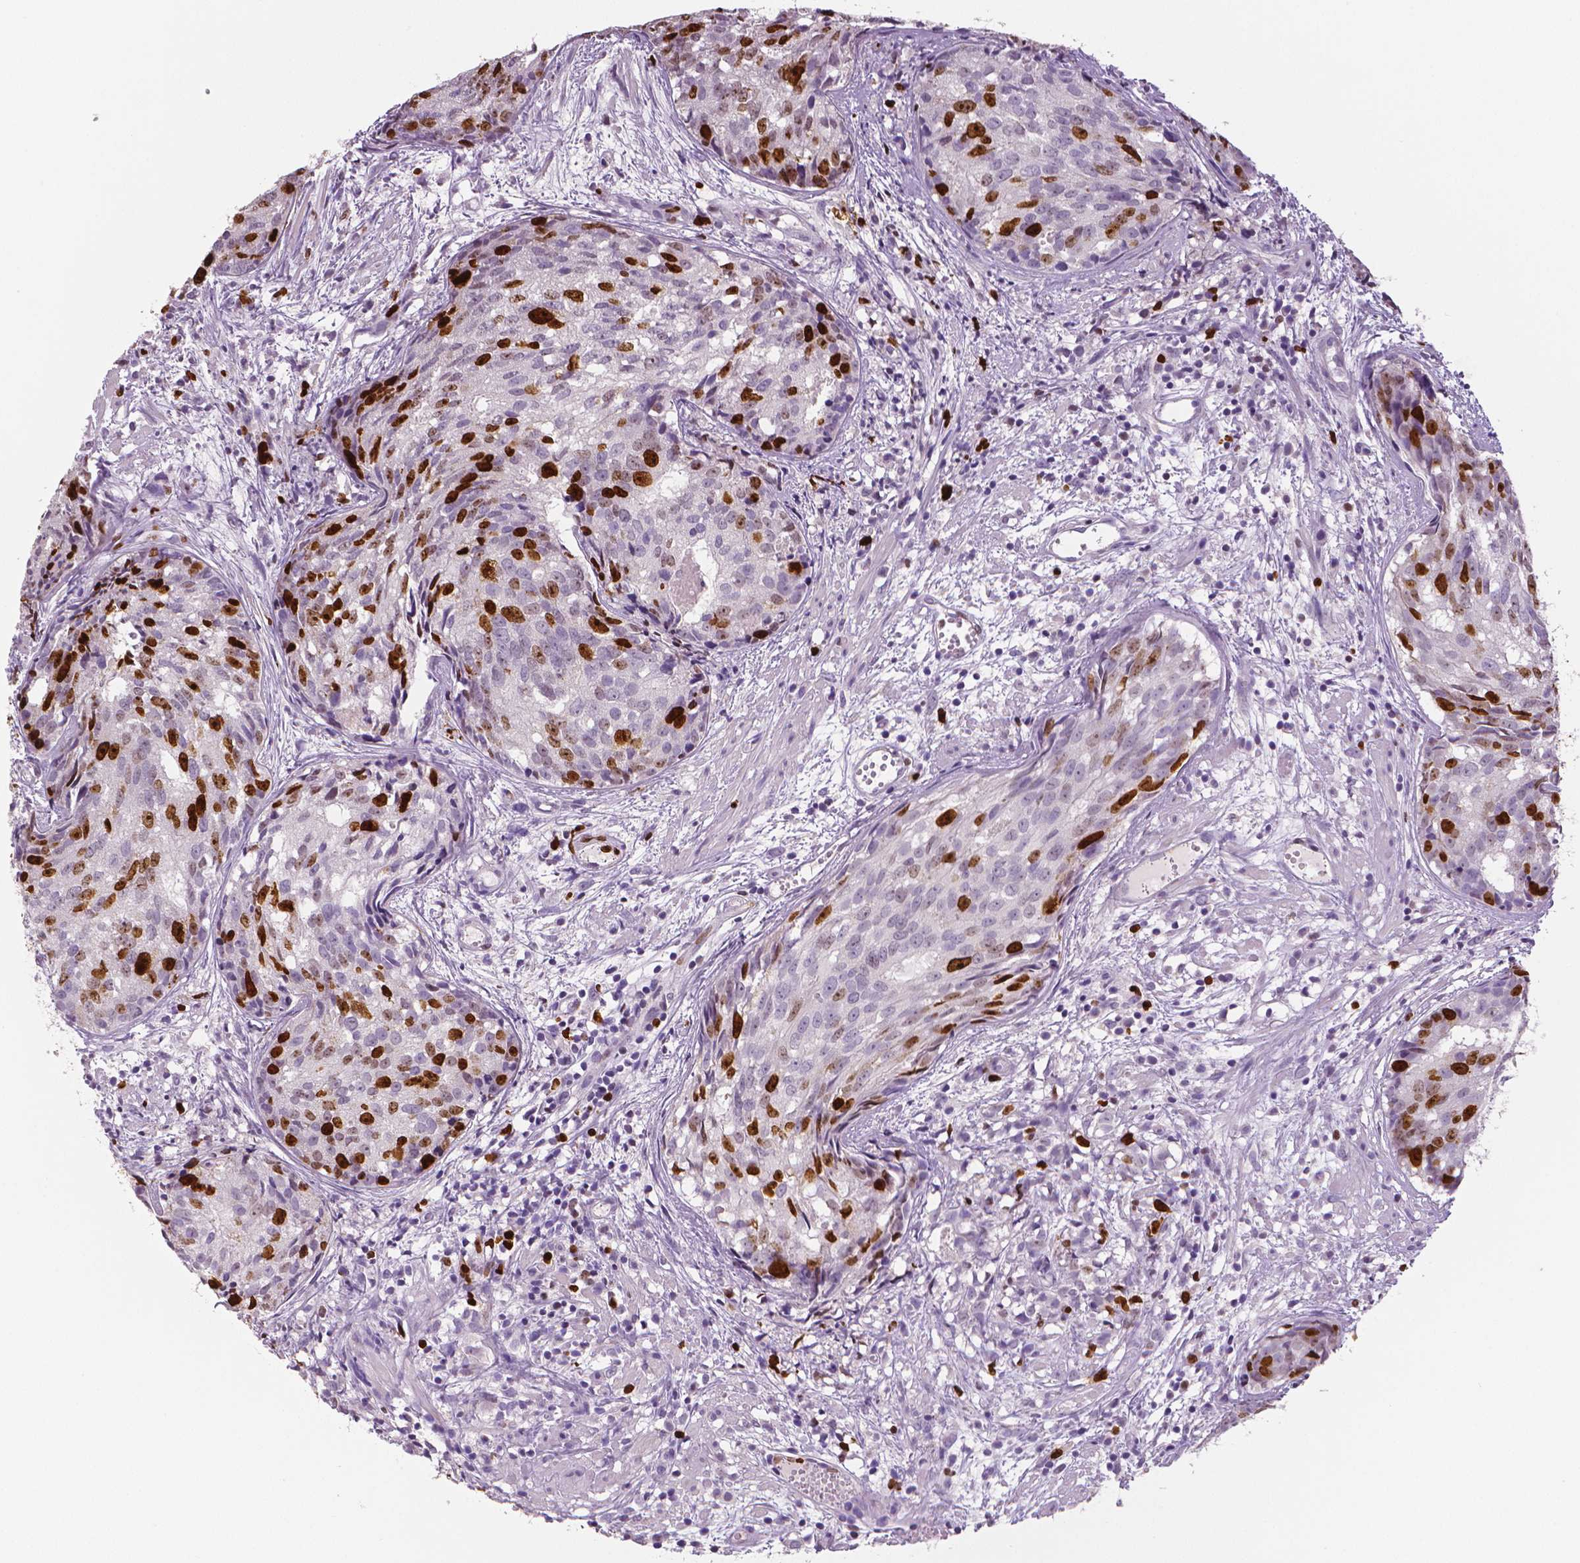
{"staining": {"intensity": "strong", "quantity": "25%-75%", "location": "nuclear"}, "tissue": "prostate cancer", "cell_type": "Tumor cells", "image_type": "cancer", "snomed": [{"axis": "morphology", "description": "Adenocarcinoma, High grade"}, {"axis": "topography", "description": "Prostate"}], "caption": "A brown stain highlights strong nuclear expression of a protein in adenocarcinoma (high-grade) (prostate) tumor cells. (Brightfield microscopy of DAB IHC at high magnification).", "gene": "MKI67", "patient": {"sex": "male", "age": 58}}